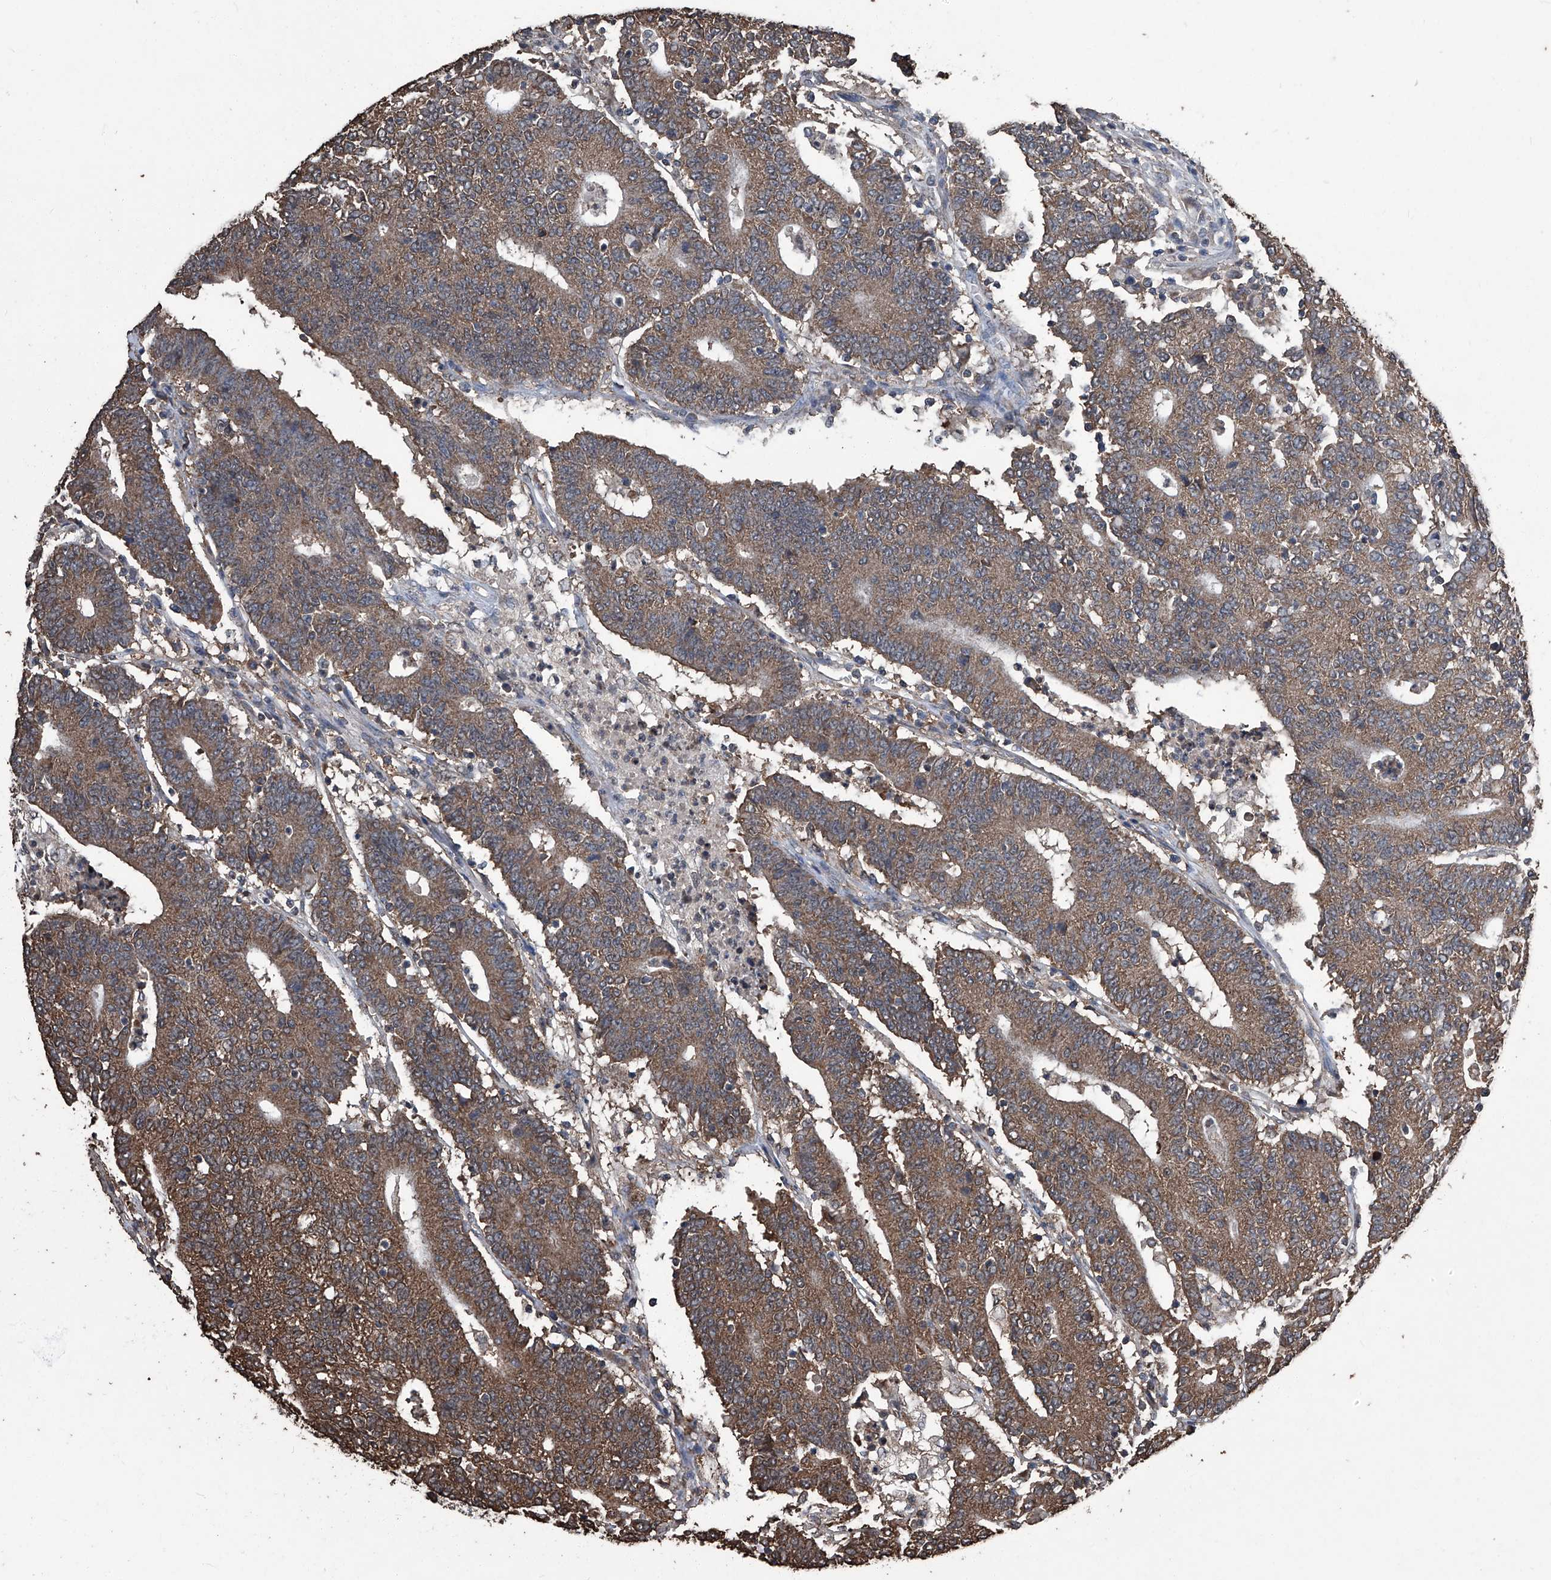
{"staining": {"intensity": "moderate", "quantity": ">75%", "location": "cytoplasmic/membranous"}, "tissue": "colorectal cancer", "cell_type": "Tumor cells", "image_type": "cancer", "snomed": [{"axis": "morphology", "description": "Normal tissue, NOS"}, {"axis": "morphology", "description": "Adenocarcinoma, NOS"}, {"axis": "topography", "description": "Colon"}], "caption": "Immunohistochemical staining of colorectal cancer (adenocarcinoma) reveals medium levels of moderate cytoplasmic/membranous positivity in about >75% of tumor cells. Immunohistochemistry stains the protein in brown and the nuclei are stained blue.", "gene": "STARD7", "patient": {"sex": "female", "age": 75}}